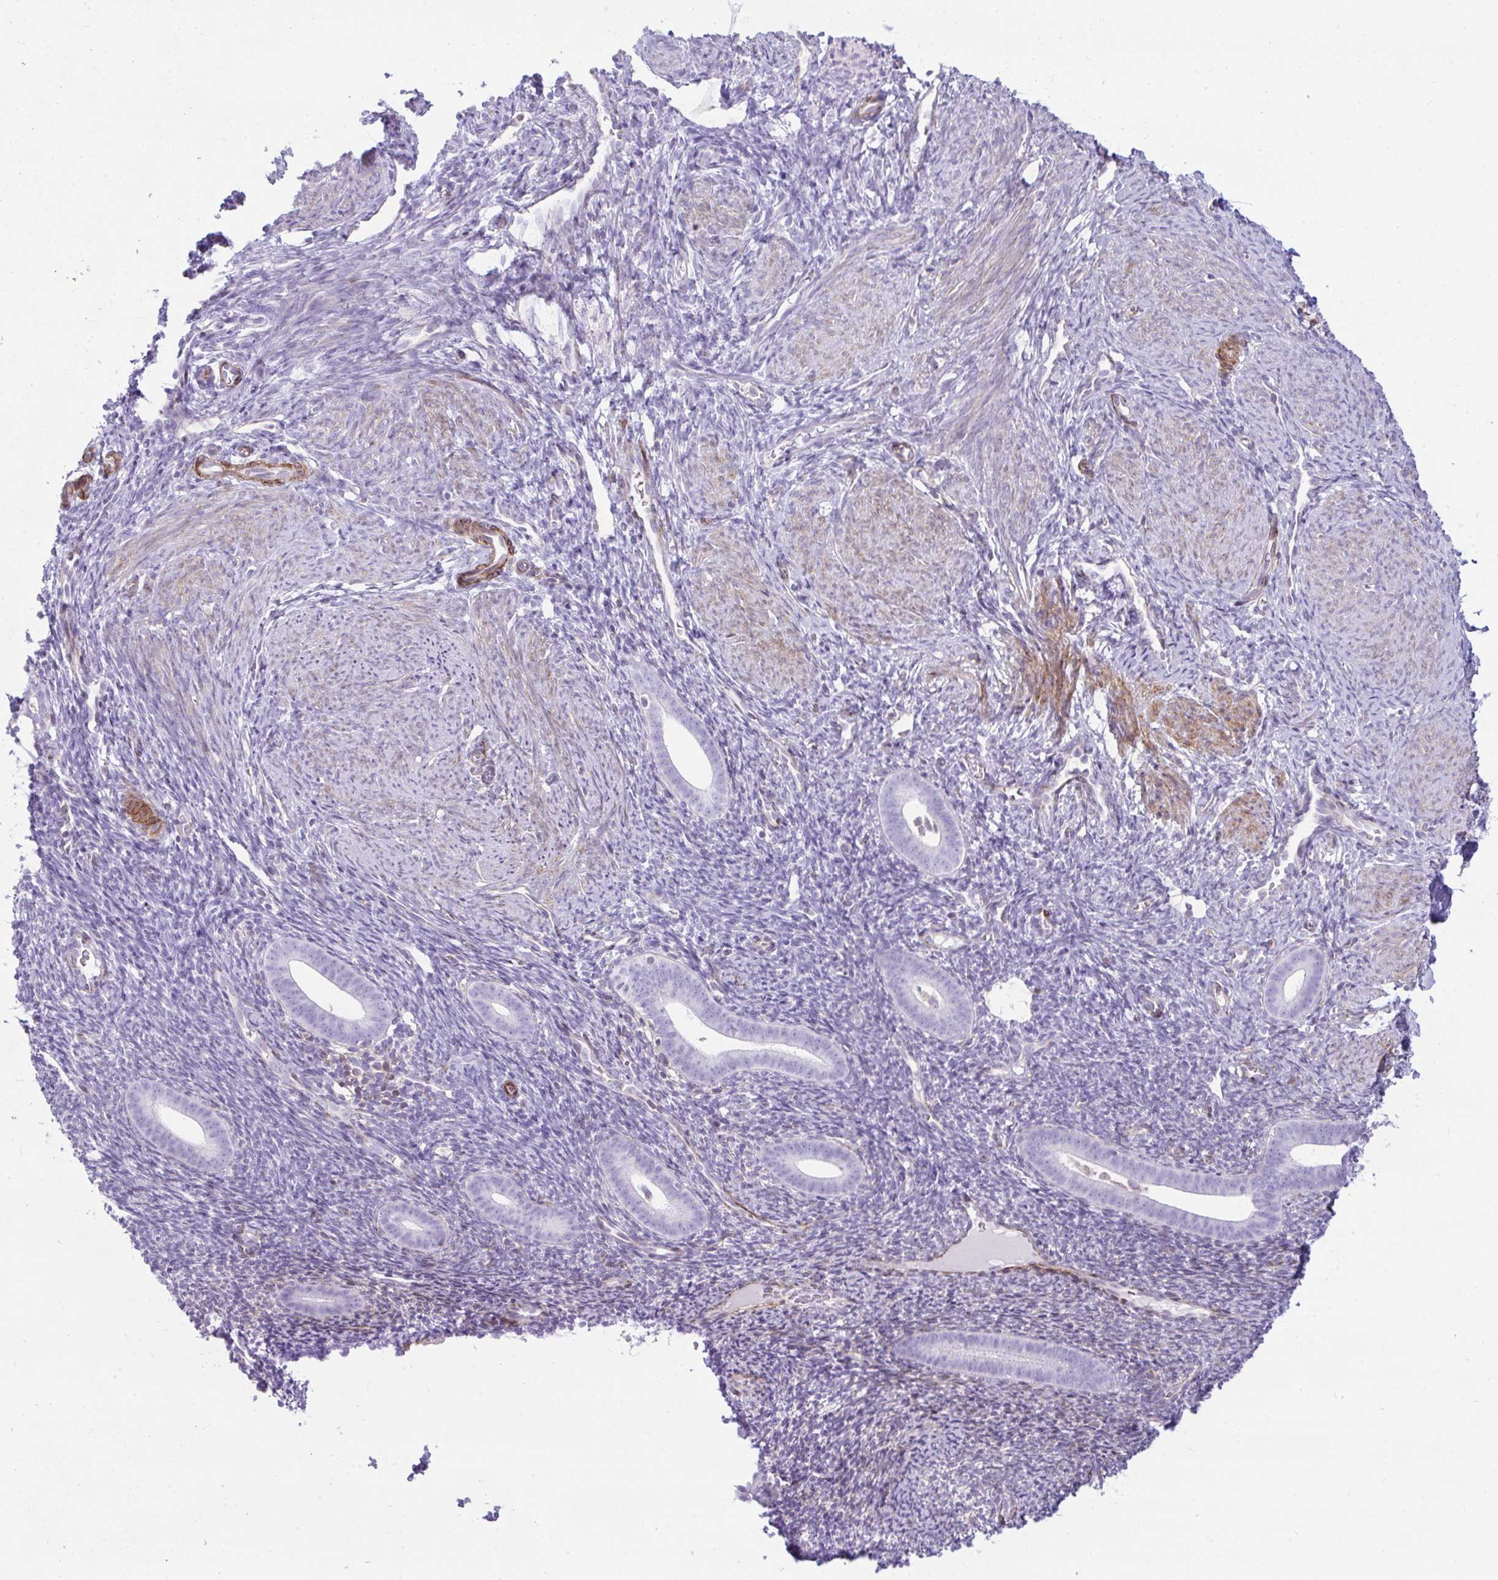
{"staining": {"intensity": "negative", "quantity": "none", "location": "none"}, "tissue": "endometrium", "cell_type": "Cells in endometrial stroma", "image_type": "normal", "snomed": [{"axis": "morphology", "description": "Normal tissue, NOS"}, {"axis": "topography", "description": "Endometrium"}], "caption": "A photomicrograph of endometrium stained for a protein exhibits no brown staining in cells in endometrial stroma. (Stains: DAB immunohistochemistry with hematoxylin counter stain, Microscopy: brightfield microscopy at high magnification).", "gene": "CDRT15", "patient": {"sex": "female", "age": 39}}